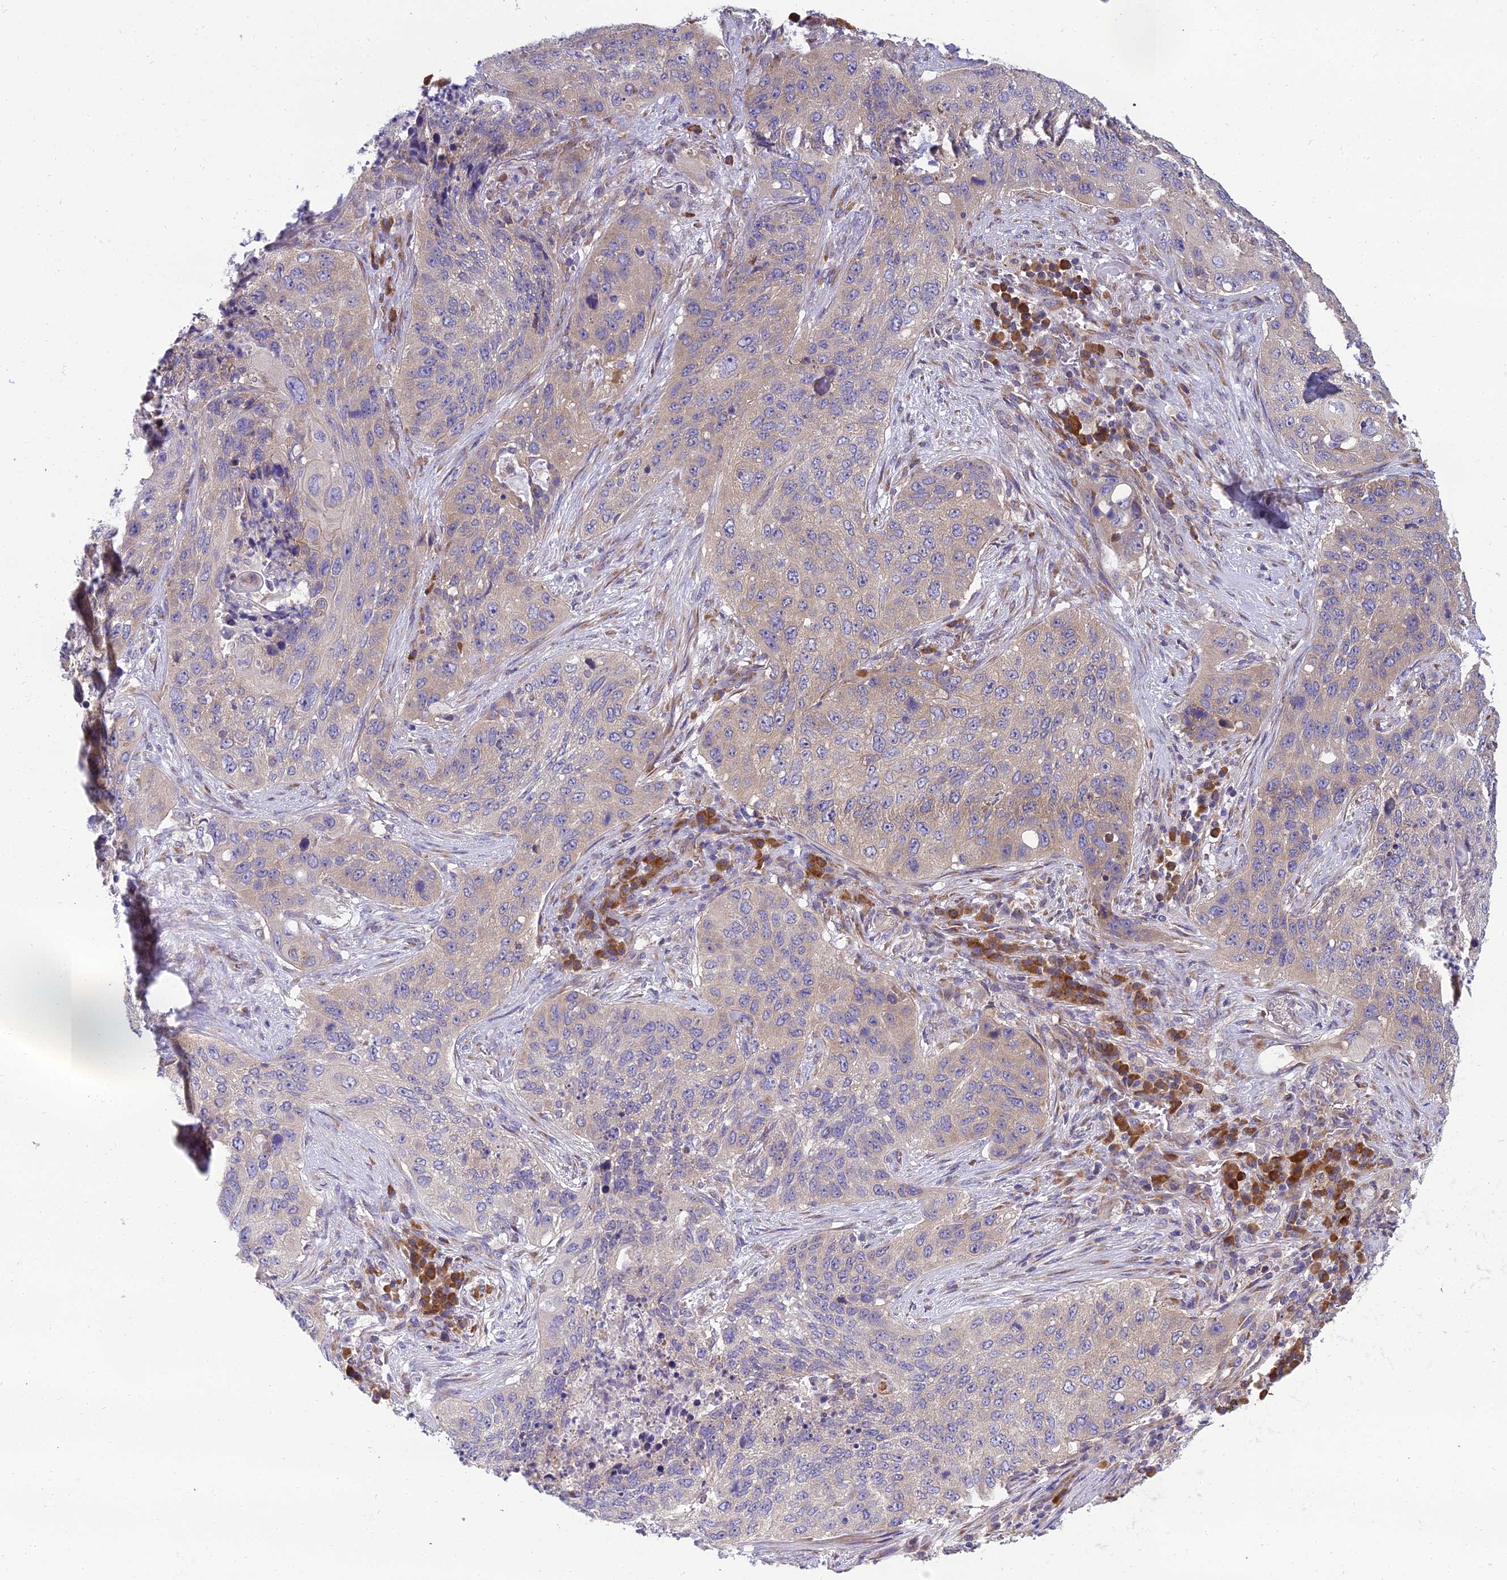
{"staining": {"intensity": "weak", "quantity": "<25%", "location": "cytoplasmic/membranous"}, "tissue": "lung cancer", "cell_type": "Tumor cells", "image_type": "cancer", "snomed": [{"axis": "morphology", "description": "Squamous cell carcinoma, NOS"}, {"axis": "topography", "description": "Lung"}], "caption": "Immunohistochemical staining of squamous cell carcinoma (lung) reveals no significant positivity in tumor cells. (DAB (3,3'-diaminobenzidine) immunohistochemistry, high magnification).", "gene": "CLCN7", "patient": {"sex": "female", "age": 63}}